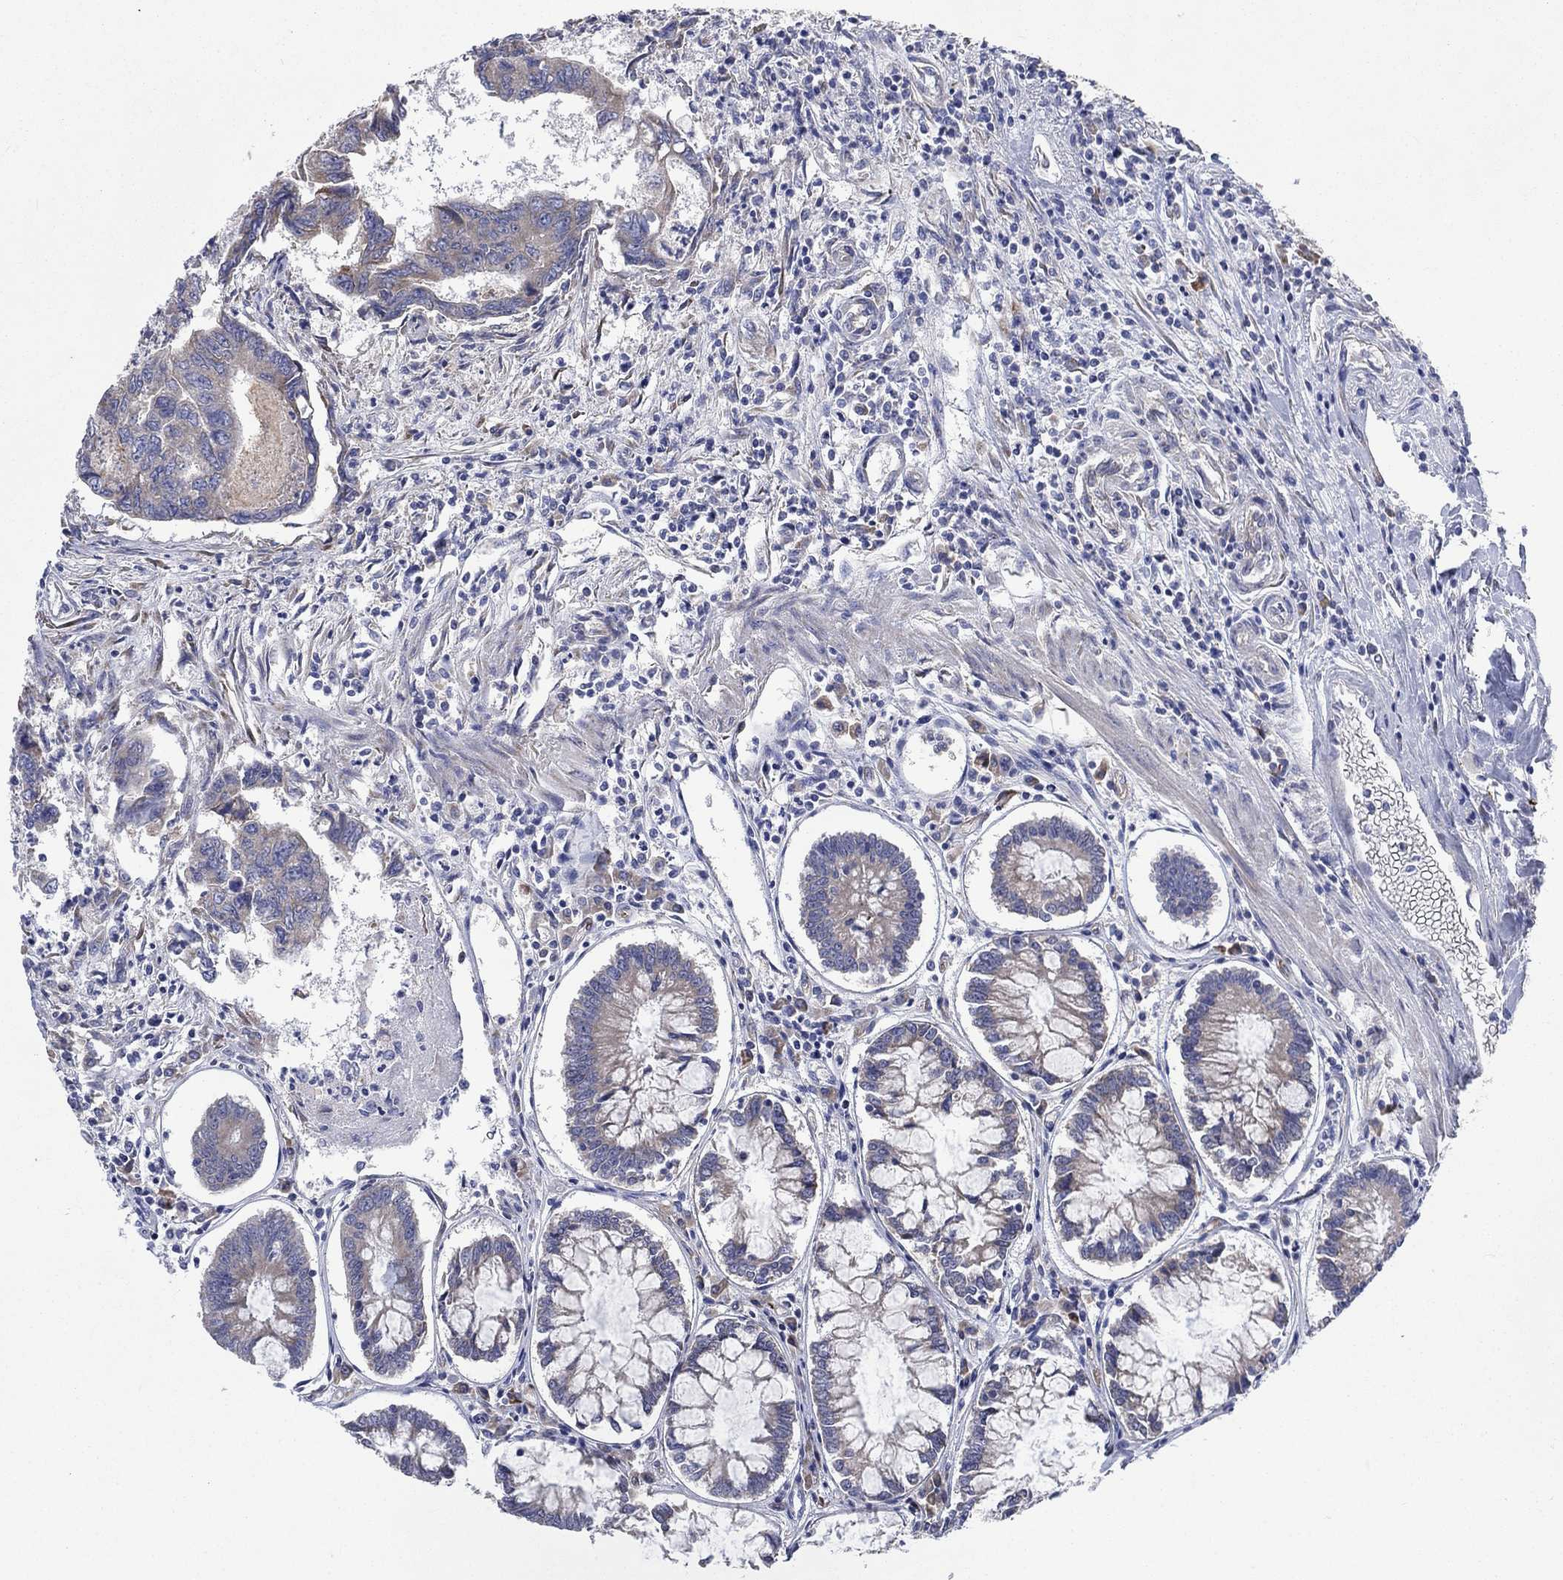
{"staining": {"intensity": "weak", "quantity": "25%-75%", "location": "cytoplasmic/membranous"}, "tissue": "colorectal cancer", "cell_type": "Tumor cells", "image_type": "cancer", "snomed": [{"axis": "morphology", "description": "Adenocarcinoma, NOS"}, {"axis": "topography", "description": "Colon"}], "caption": "DAB (3,3'-diaminobenzidine) immunohistochemical staining of human adenocarcinoma (colorectal) demonstrates weak cytoplasmic/membranous protein expression in approximately 25%-75% of tumor cells. Immunohistochemistry stains the protein of interest in brown and the nuclei are stained blue.", "gene": "RPLP0", "patient": {"sex": "female", "age": 65}}